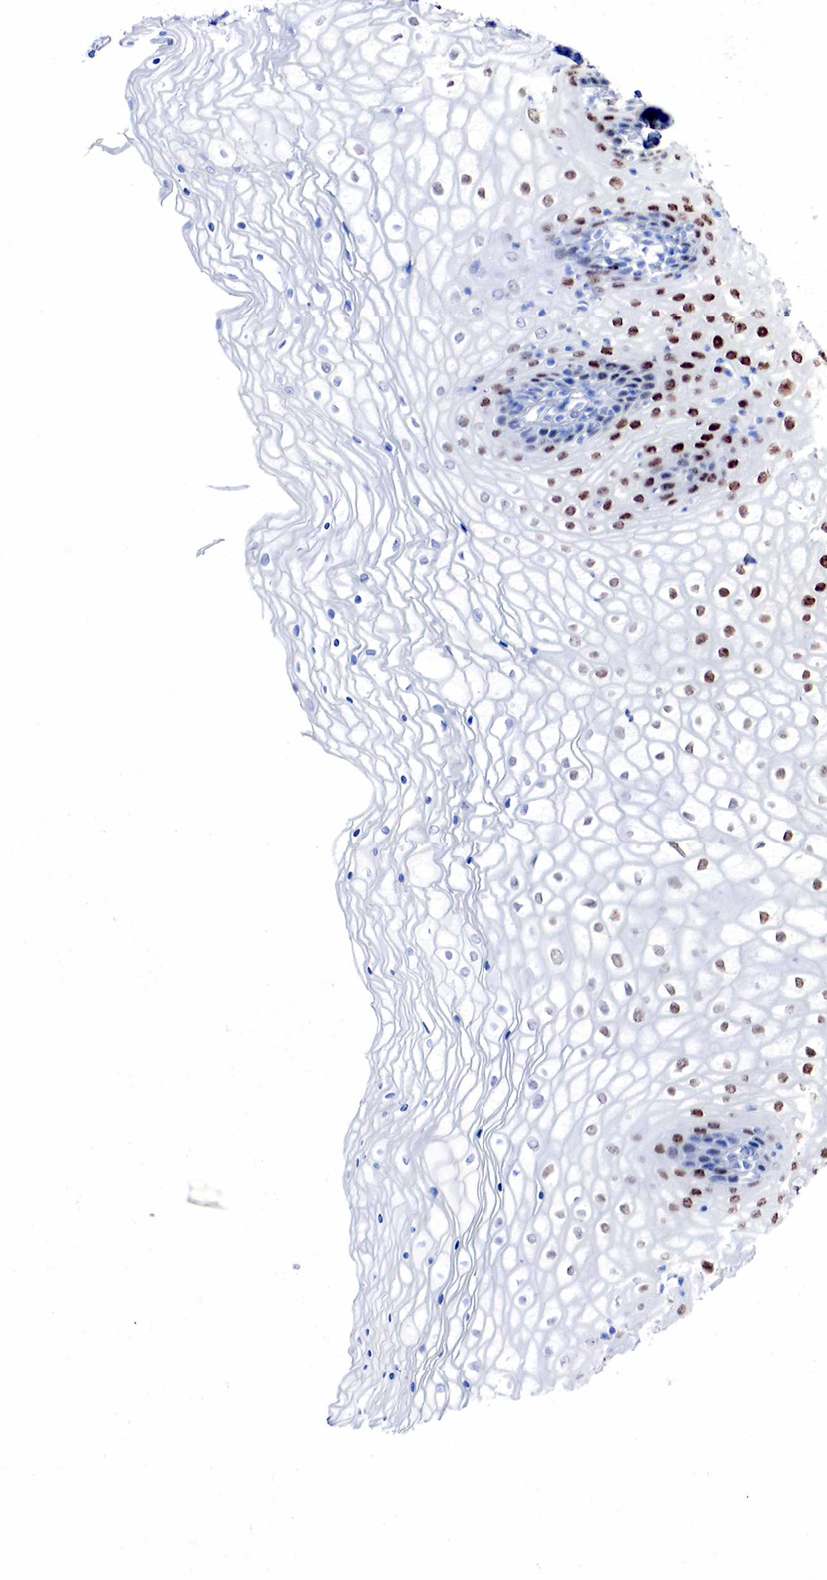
{"staining": {"intensity": "strong", "quantity": "25%-75%", "location": "nuclear"}, "tissue": "vagina", "cell_type": "Squamous epithelial cells", "image_type": "normal", "snomed": [{"axis": "morphology", "description": "Normal tissue, NOS"}, {"axis": "topography", "description": "Vagina"}], "caption": "A brown stain highlights strong nuclear positivity of a protein in squamous epithelial cells of unremarkable vagina.", "gene": "ESR1", "patient": {"sex": "female", "age": 34}}